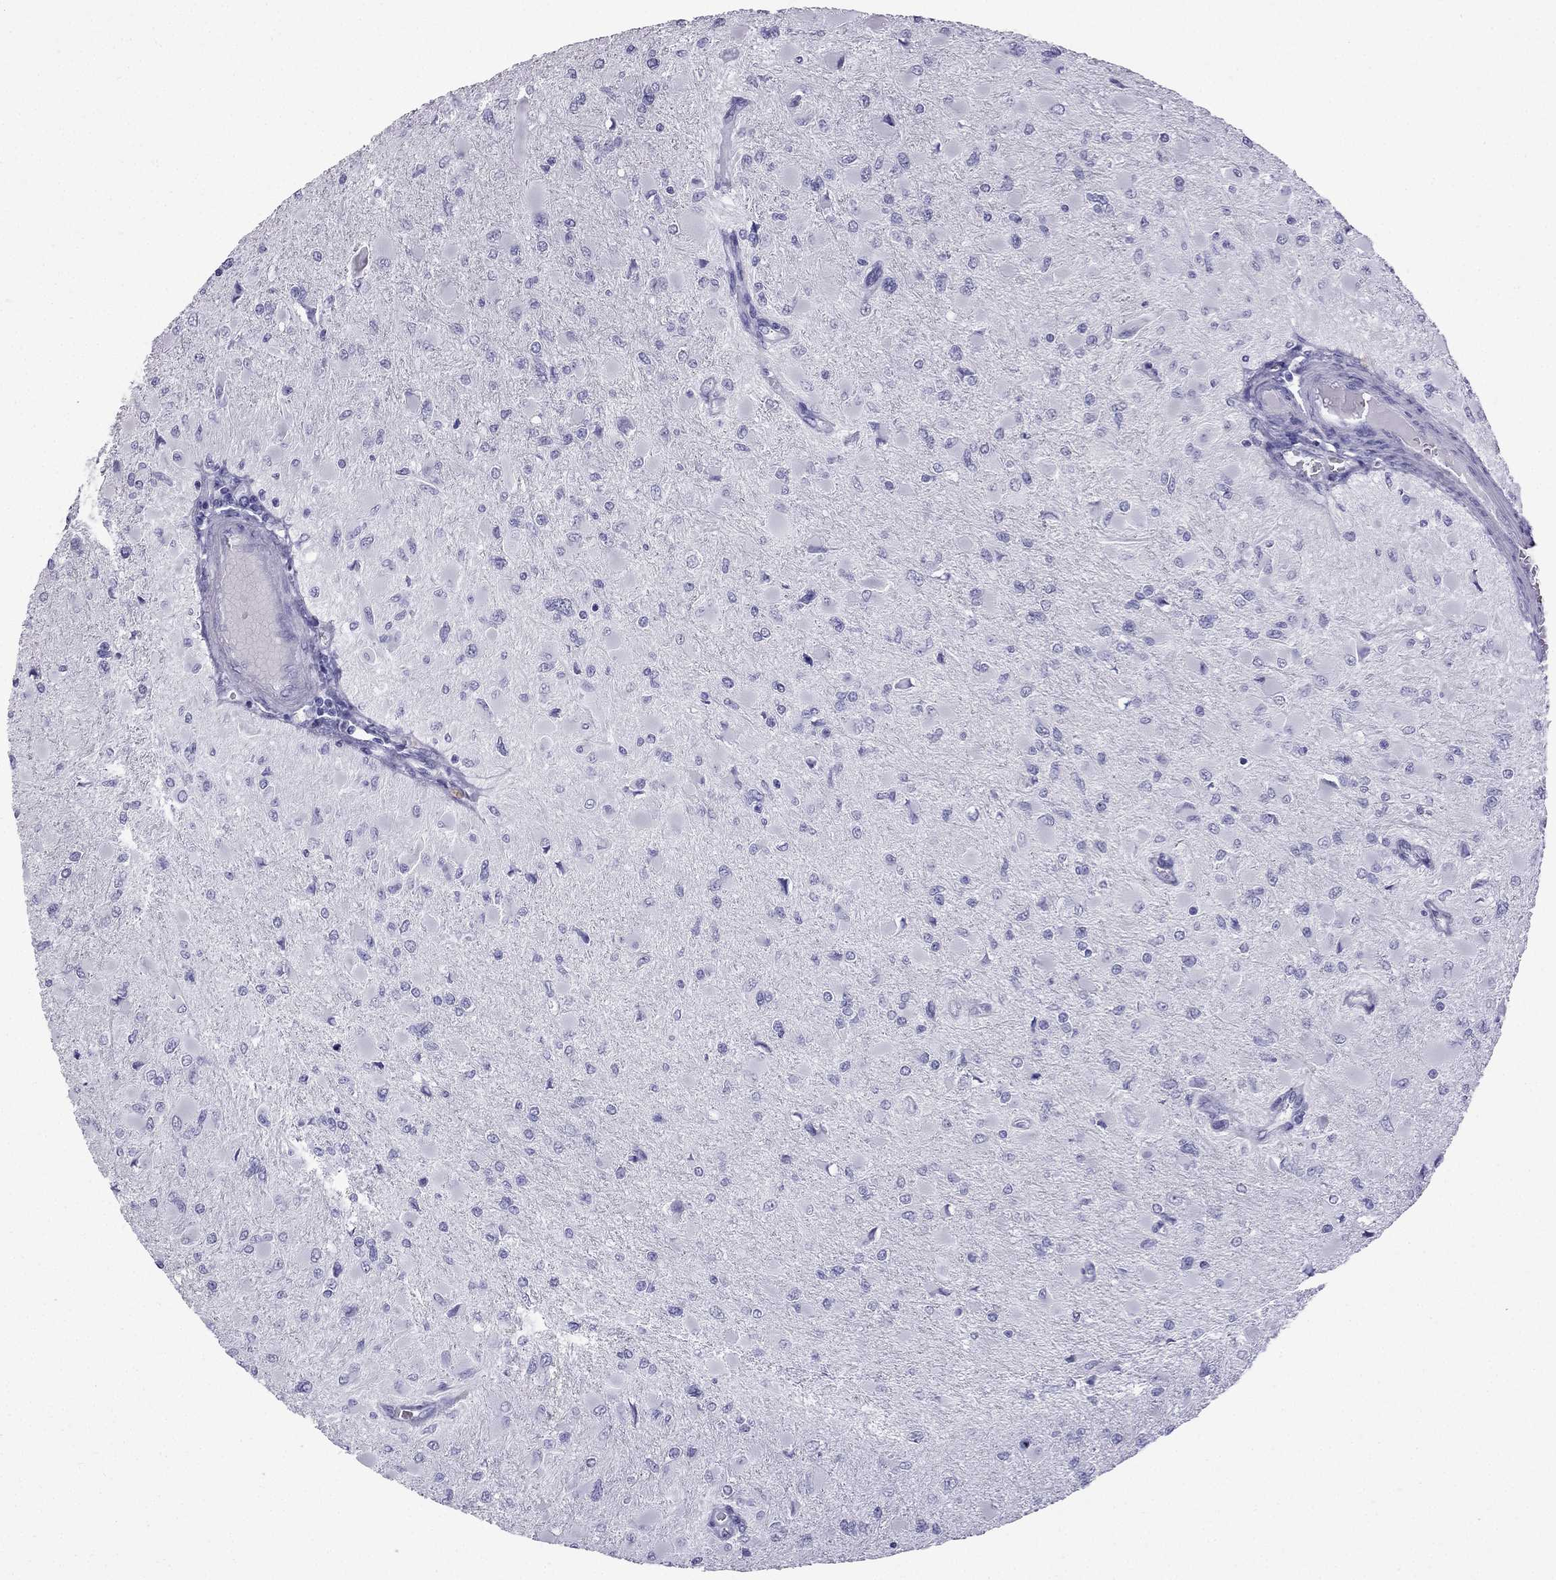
{"staining": {"intensity": "negative", "quantity": "none", "location": "none"}, "tissue": "glioma", "cell_type": "Tumor cells", "image_type": "cancer", "snomed": [{"axis": "morphology", "description": "Glioma, malignant, High grade"}, {"axis": "topography", "description": "Cerebral cortex"}], "caption": "A photomicrograph of glioma stained for a protein reveals no brown staining in tumor cells.", "gene": "GJA8", "patient": {"sex": "female", "age": 36}}